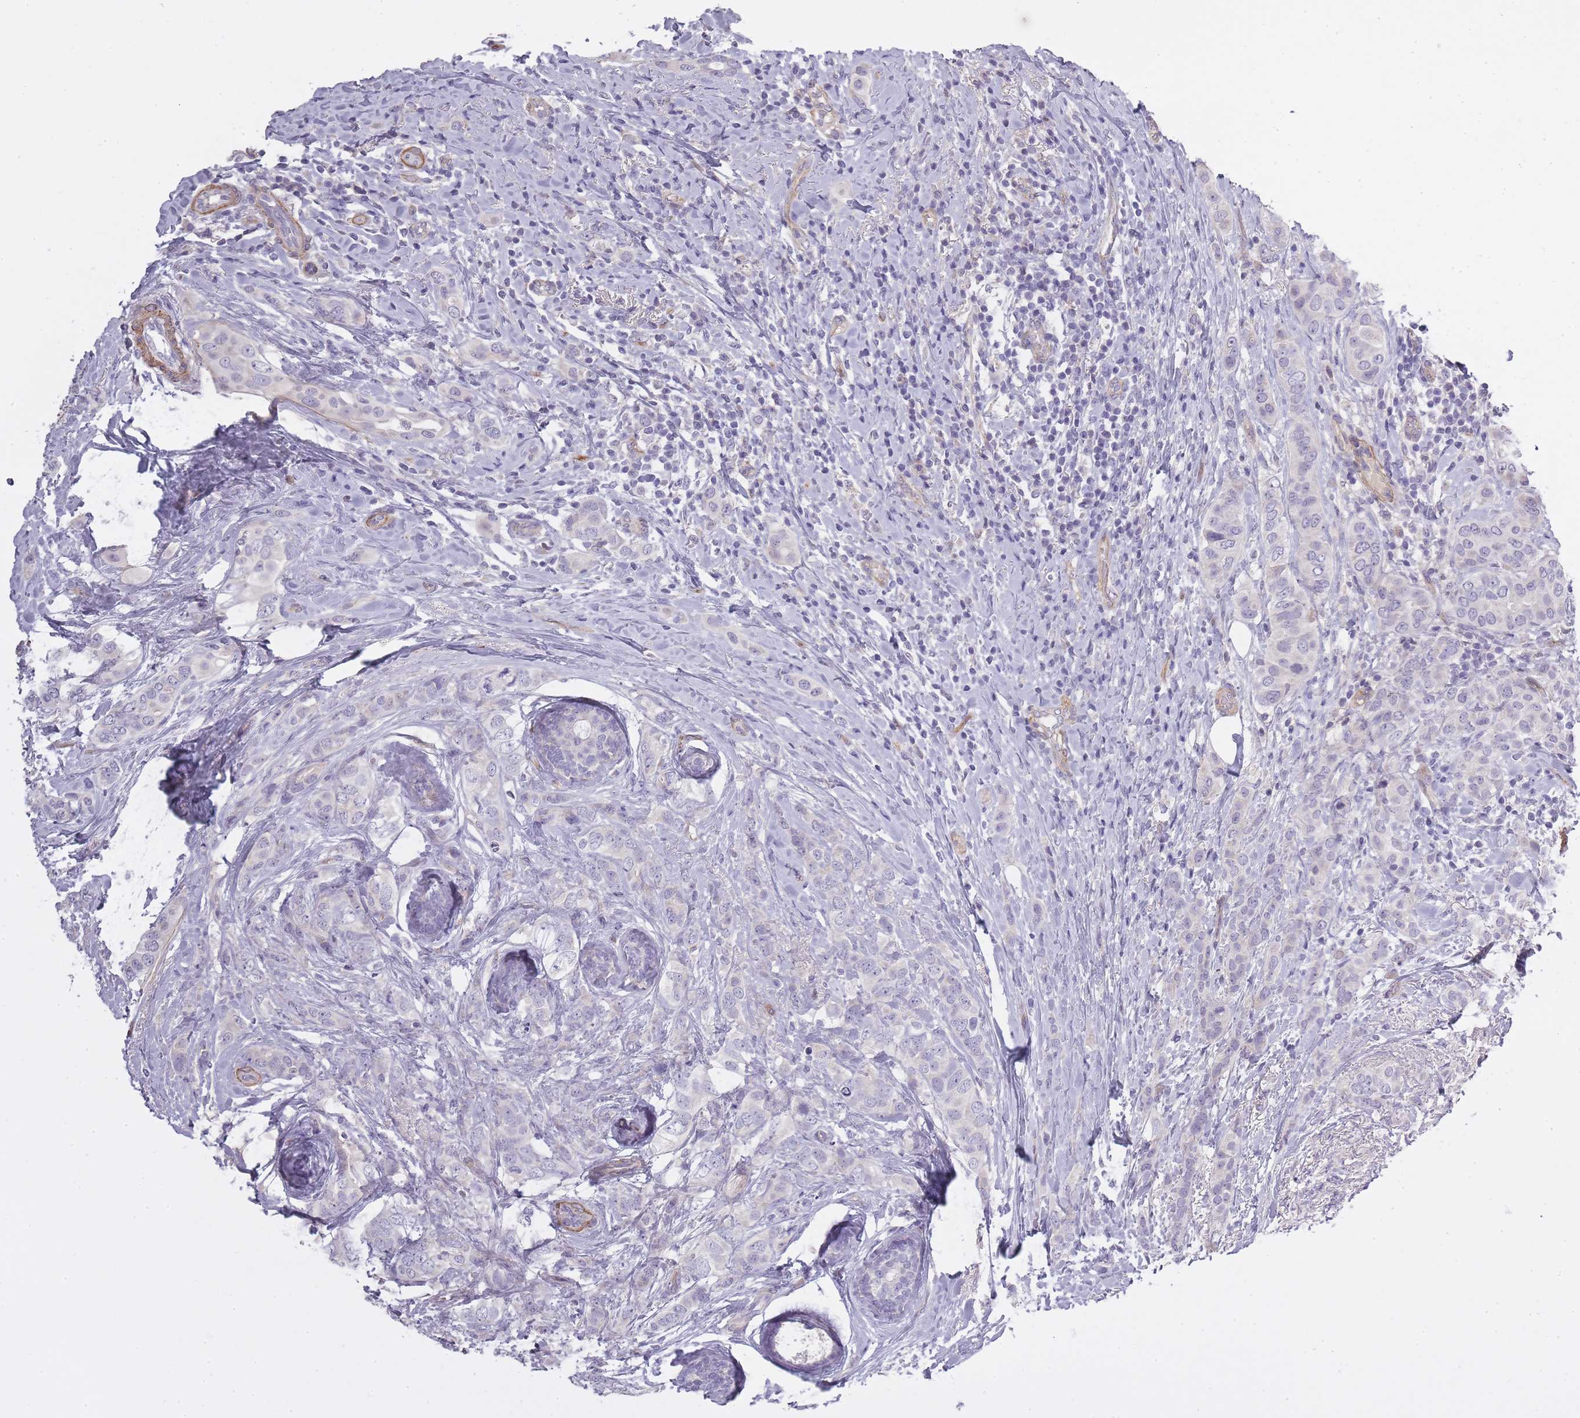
{"staining": {"intensity": "negative", "quantity": "none", "location": "none"}, "tissue": "breast cancer", "cell_type": "Tumor cells", "image_type": "cancer", "snomed": [{"axis": "morphology", "description": "Lobular carcinoma"}, {"axis": "topography", "description": "Breast"}], "caption": "This is a photomicrograph of immunohistochemistry (IHC) staining of breast lobular carcinoma, which shows no positivity in tumor cells. (Immunohistochemistry, brightfield microscopy, high magnification).", "gene": "SLC8A2", "patient": {"sex": "female", "age": 51}}